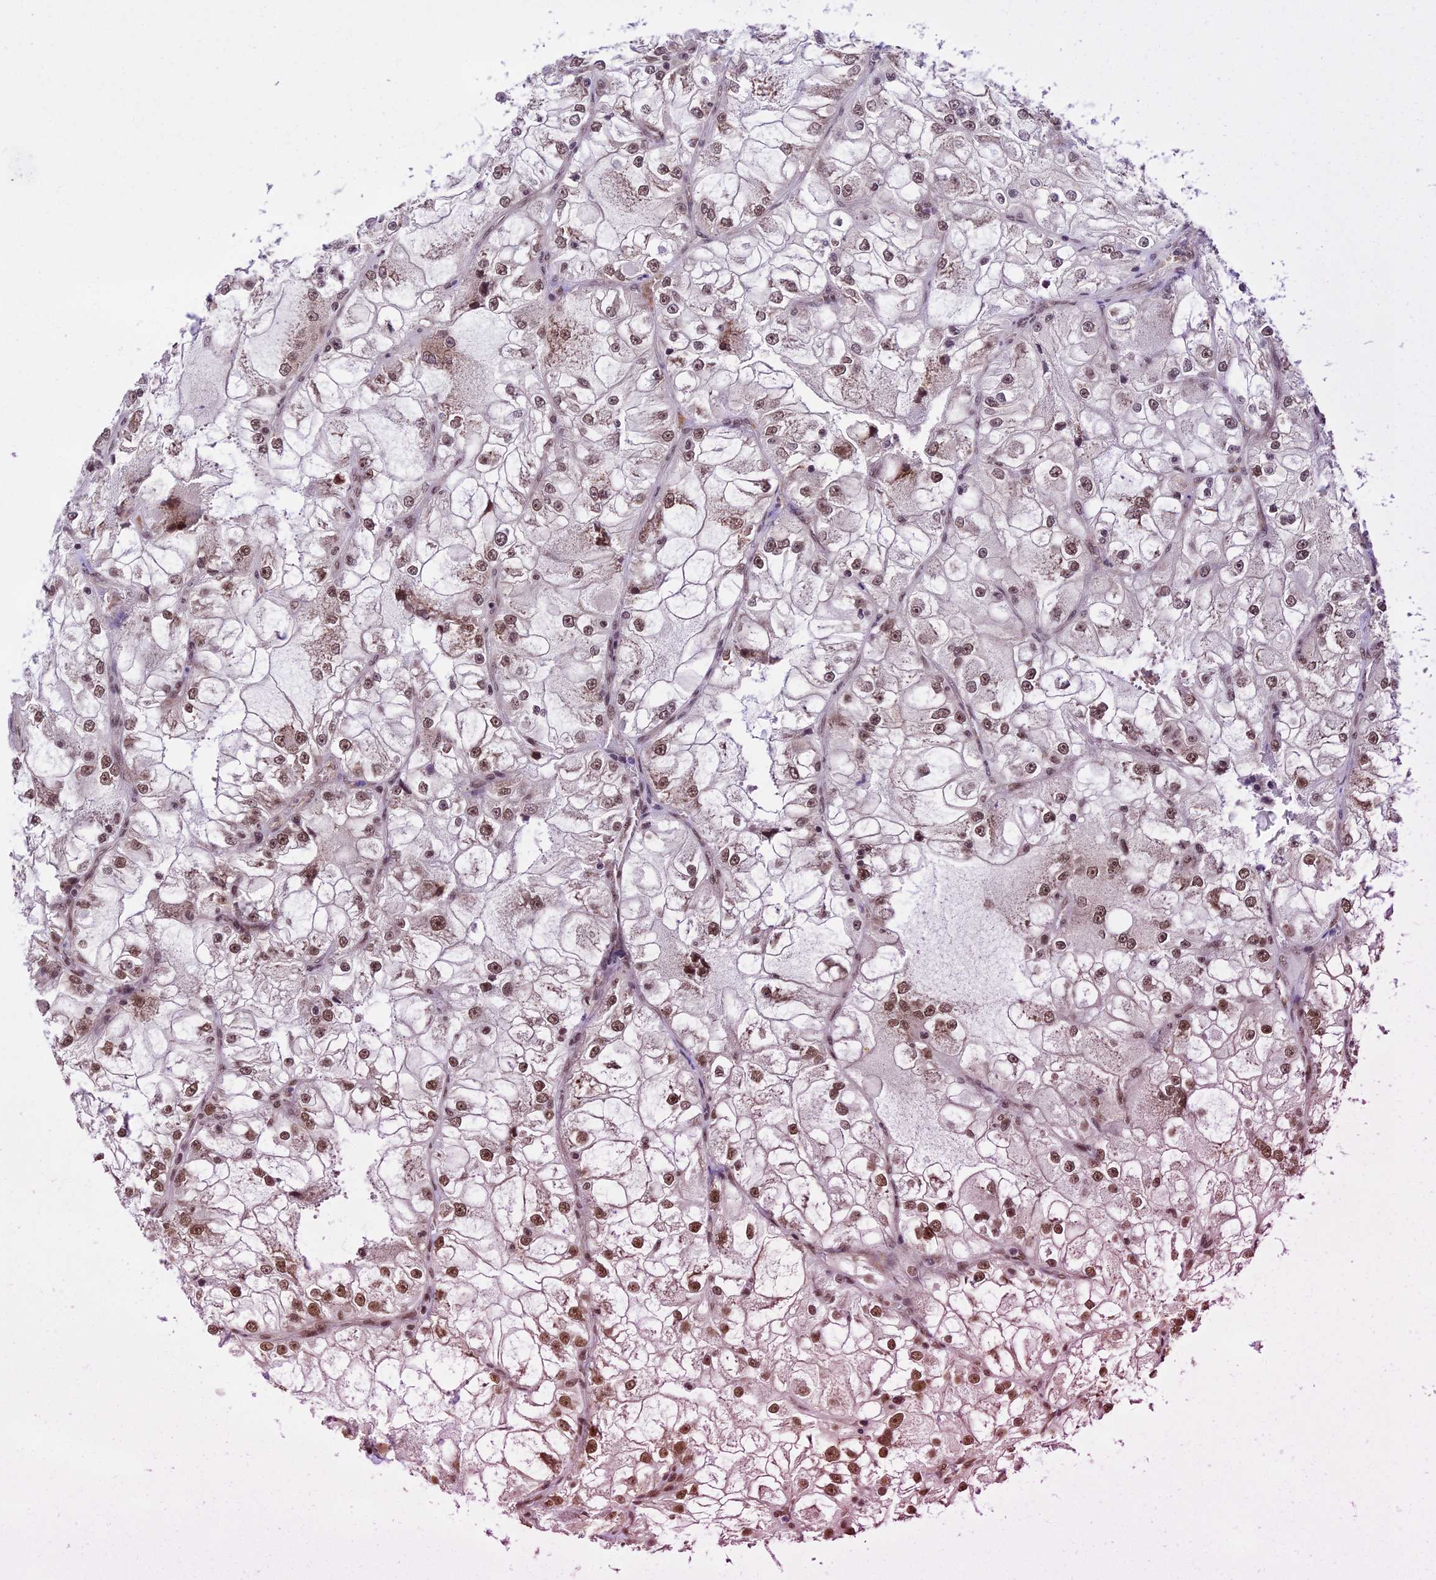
{"staining": {"intensity": "moderate", "quantity": ">75%", "location": "nuclear"}, "tissue": "renal cancer", "cell_type": "Tumor cells", "image_type": "cancer", "snomed": [{"axis": "morphology", "description": "Adenocarcinoma, NOS"}, {"axis": "topography", "description": "Kidney"}], "caption": "Renal cancer (adenocarcinoma) tissue displays moderate nuclear positivity in approximately >75% of tumor cells", "gene": "RBM42", "patient": {"sex": "female", "age": 72}}